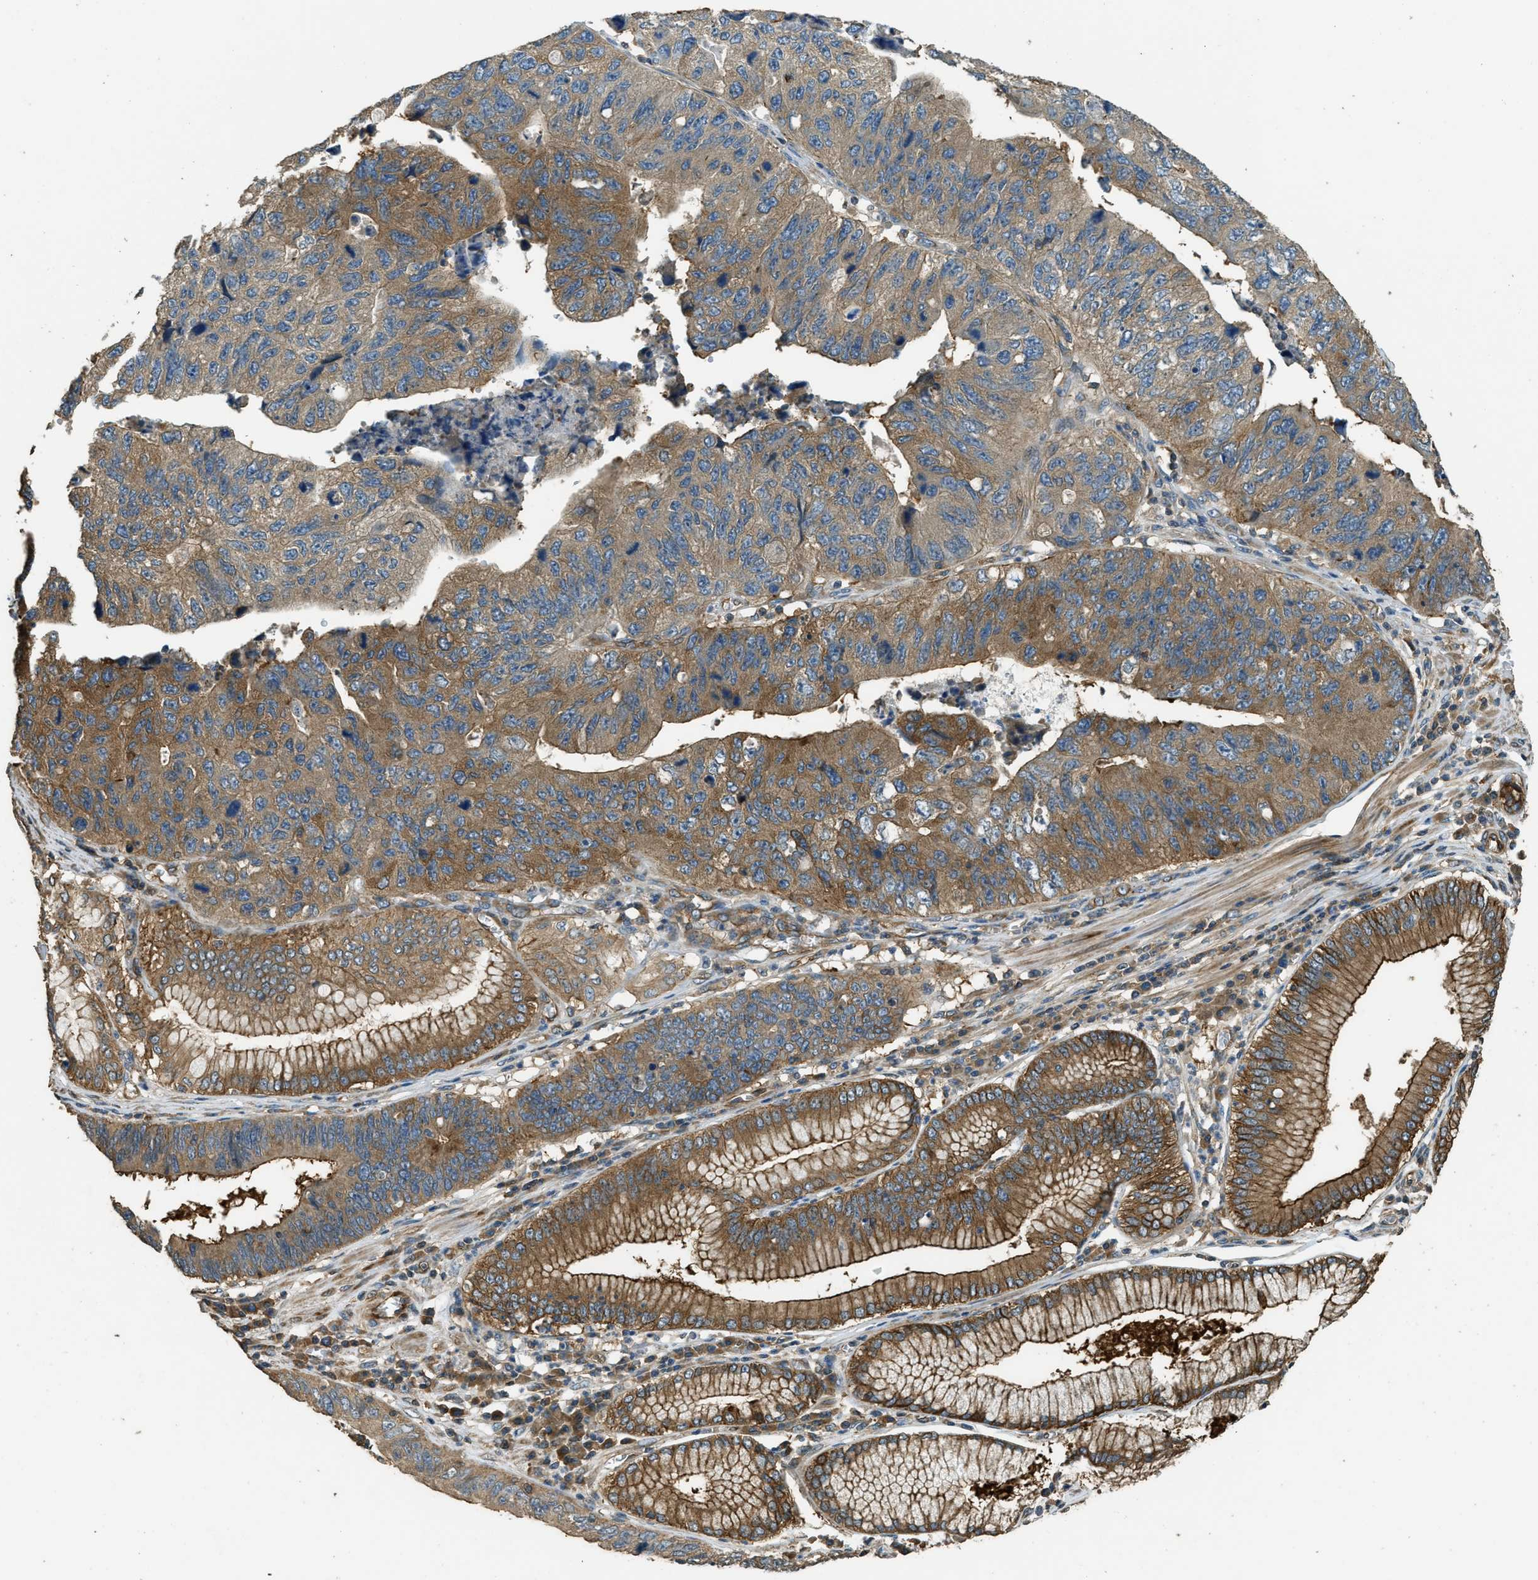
{"staining": {"intensity": "moderate", "quantity": ">75%", "location": "cytoplasmic/membranous"}, "tissue": "stomach cancer", "cell_type": "Tumor cells", "image_type": "cancer", "snomed": [{"axis": "morphology", "description": "Adenocarcinoma, NOS"}, {"axis": "topography", "description": "Stomach"}], "caption": "Stomach adenocarcinoma was stained to show a protein in brown. There is medium levels of moderate cytoplasmic/membranous expression in approximately >75% of tumor cells.", "gene": "MARS1", "patient": {"sex": "male", "age": 59}}